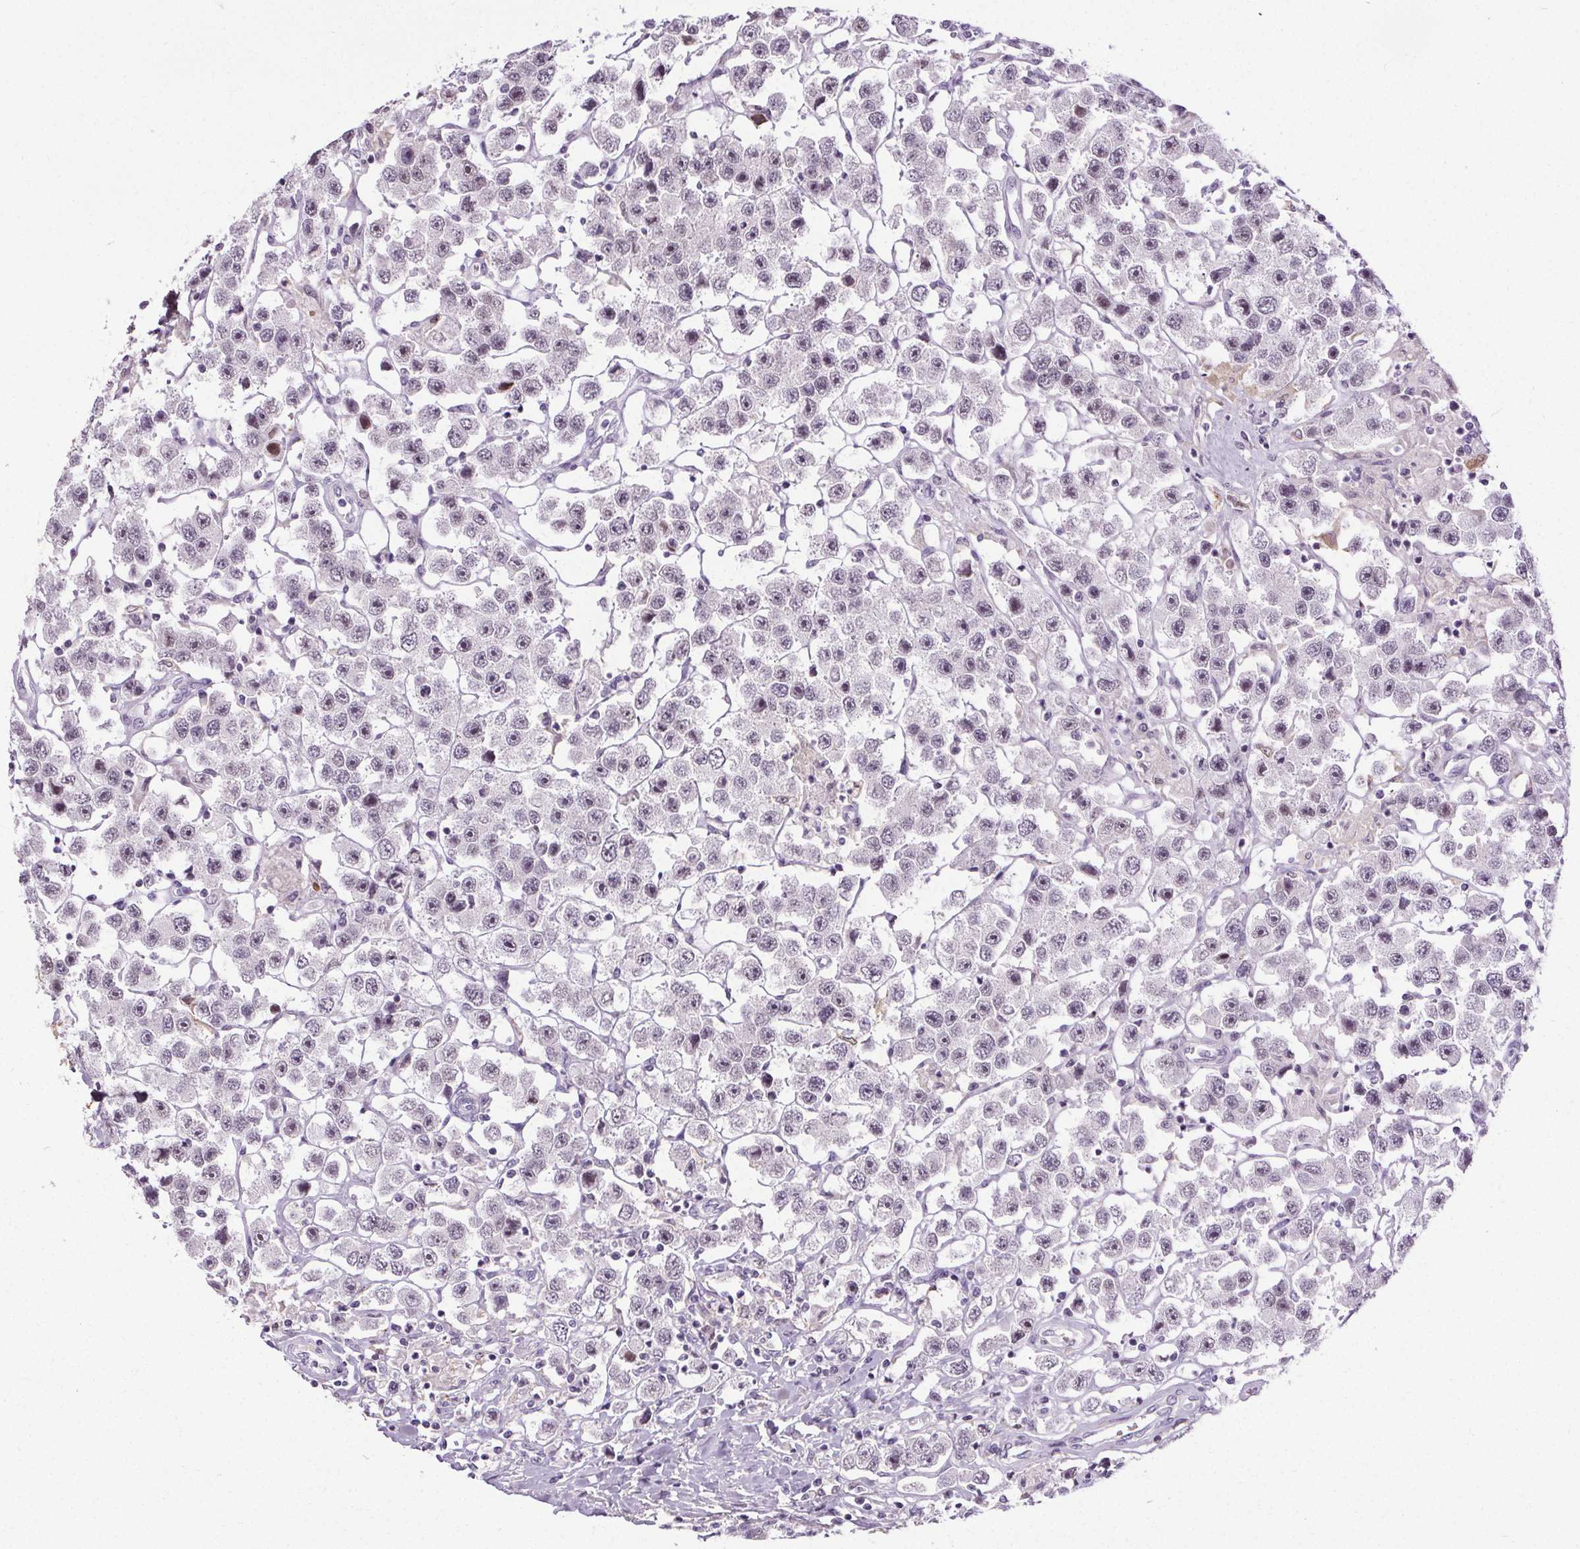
{"staining": {"intensity": "negative", "quantity": "none", "location": "none"}, "tissue": "testis cancer", "cell_type": "Tumor cells", "image_type": "cancer", "snomed": [{"axis": "morphology", "description": "Seminoma, NOS"}, {"axis": "topography", "description": "Testis"}], "caption": "Immunohistochemical staining of testis cancer (seminoma) reveals no significant positivity in tumor cells.", "gene": "TMEM240", "patient": {"sex": "male", "age": 45}}